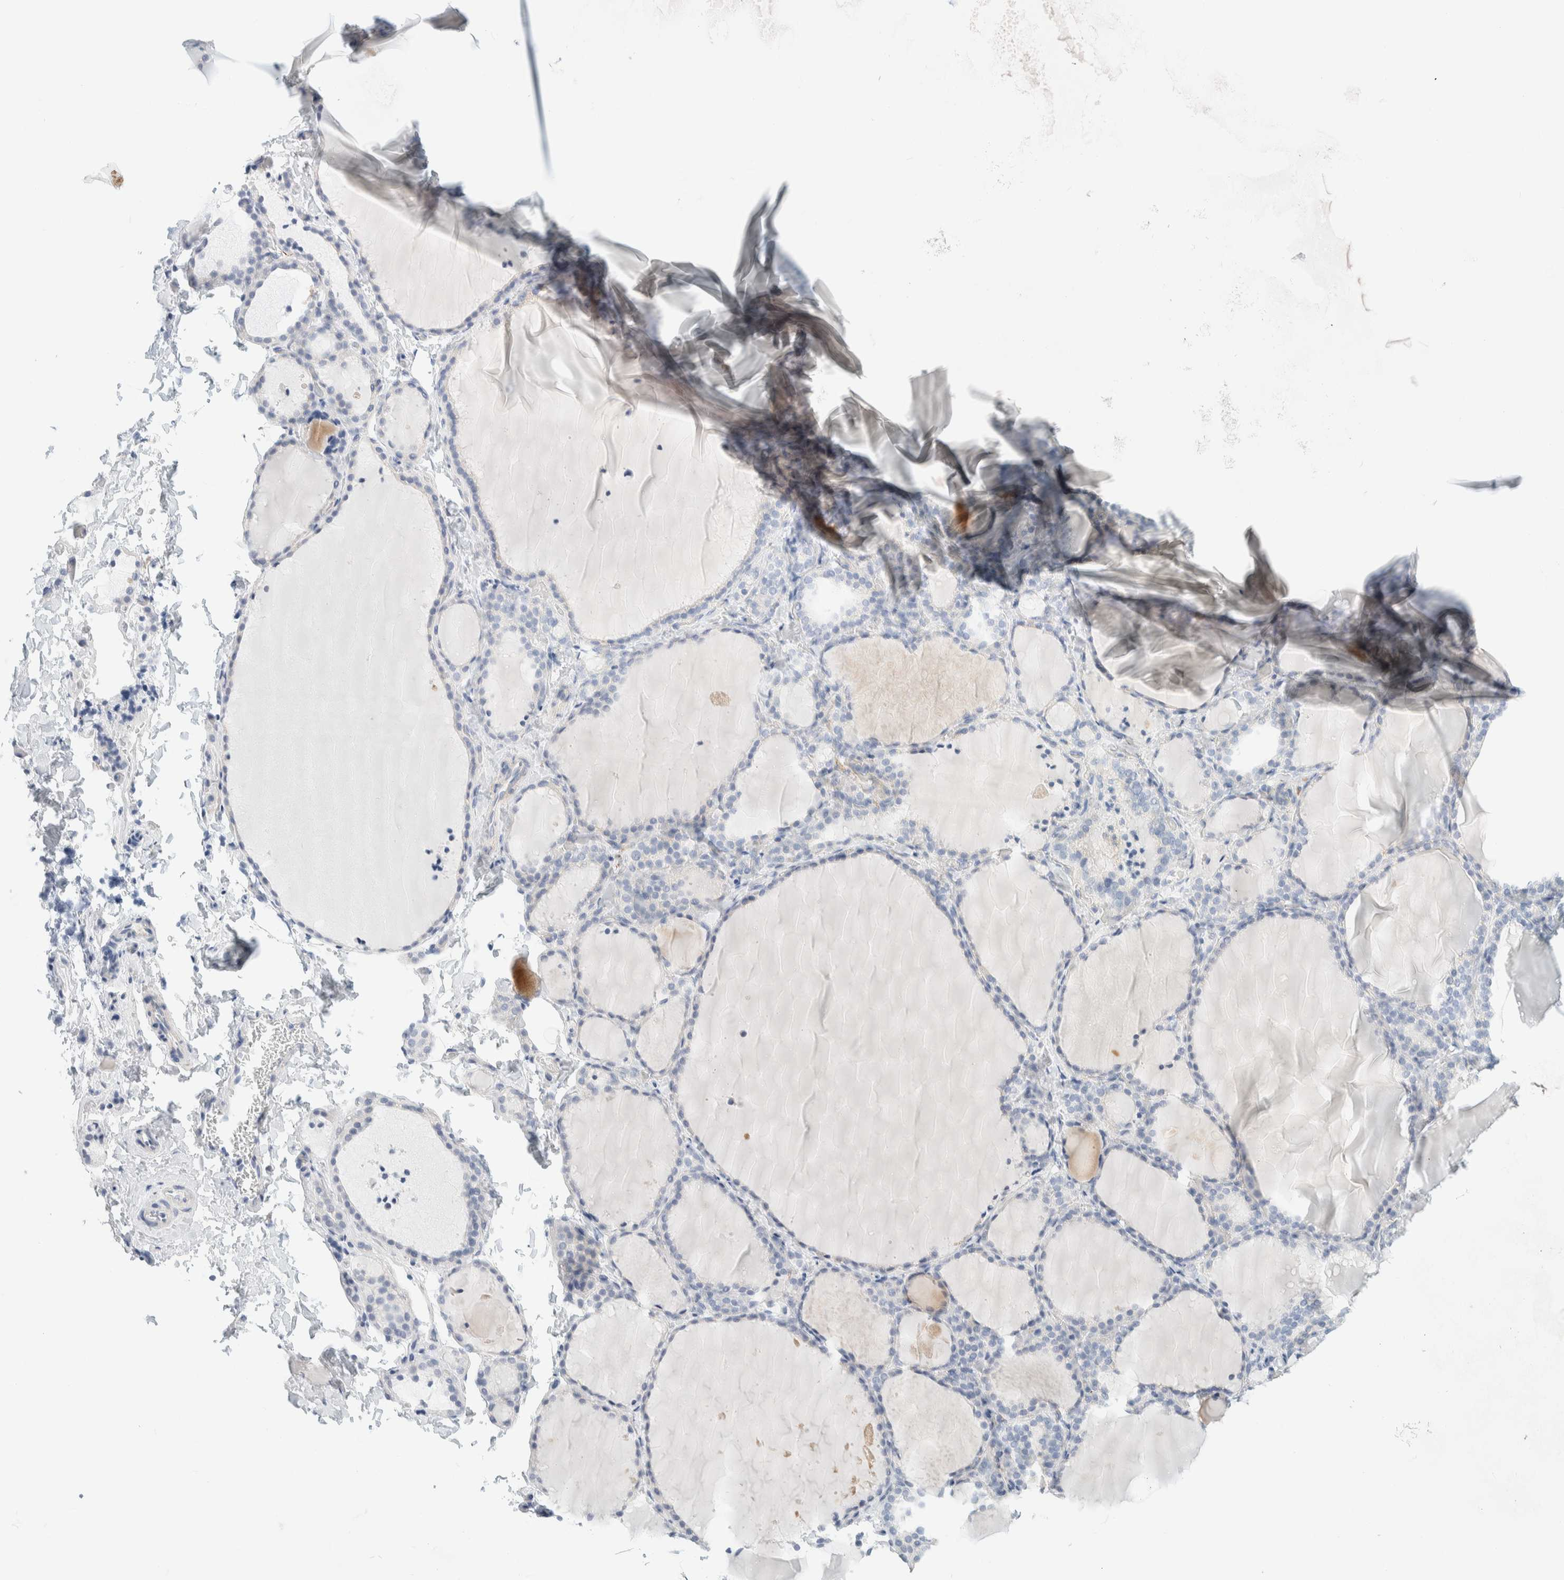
{"staining": {"intensity": "negative", "quantity": "none", "location": "none"}, "tissue": "thyroid gland", "cell_type": "Glandular cells", "image_type": "normal", "snomed": [{"axis": "morphology", "description": "Normal tissue, NOS"}, {"axis": "topography", "description": "Thyroid gland"}], "caption": "Image shows no significant protein expression in glandular cells of unremarkable thyroid gland.", "gene": "ATCAY", "patient": {"sex": "female", "age": 22}}